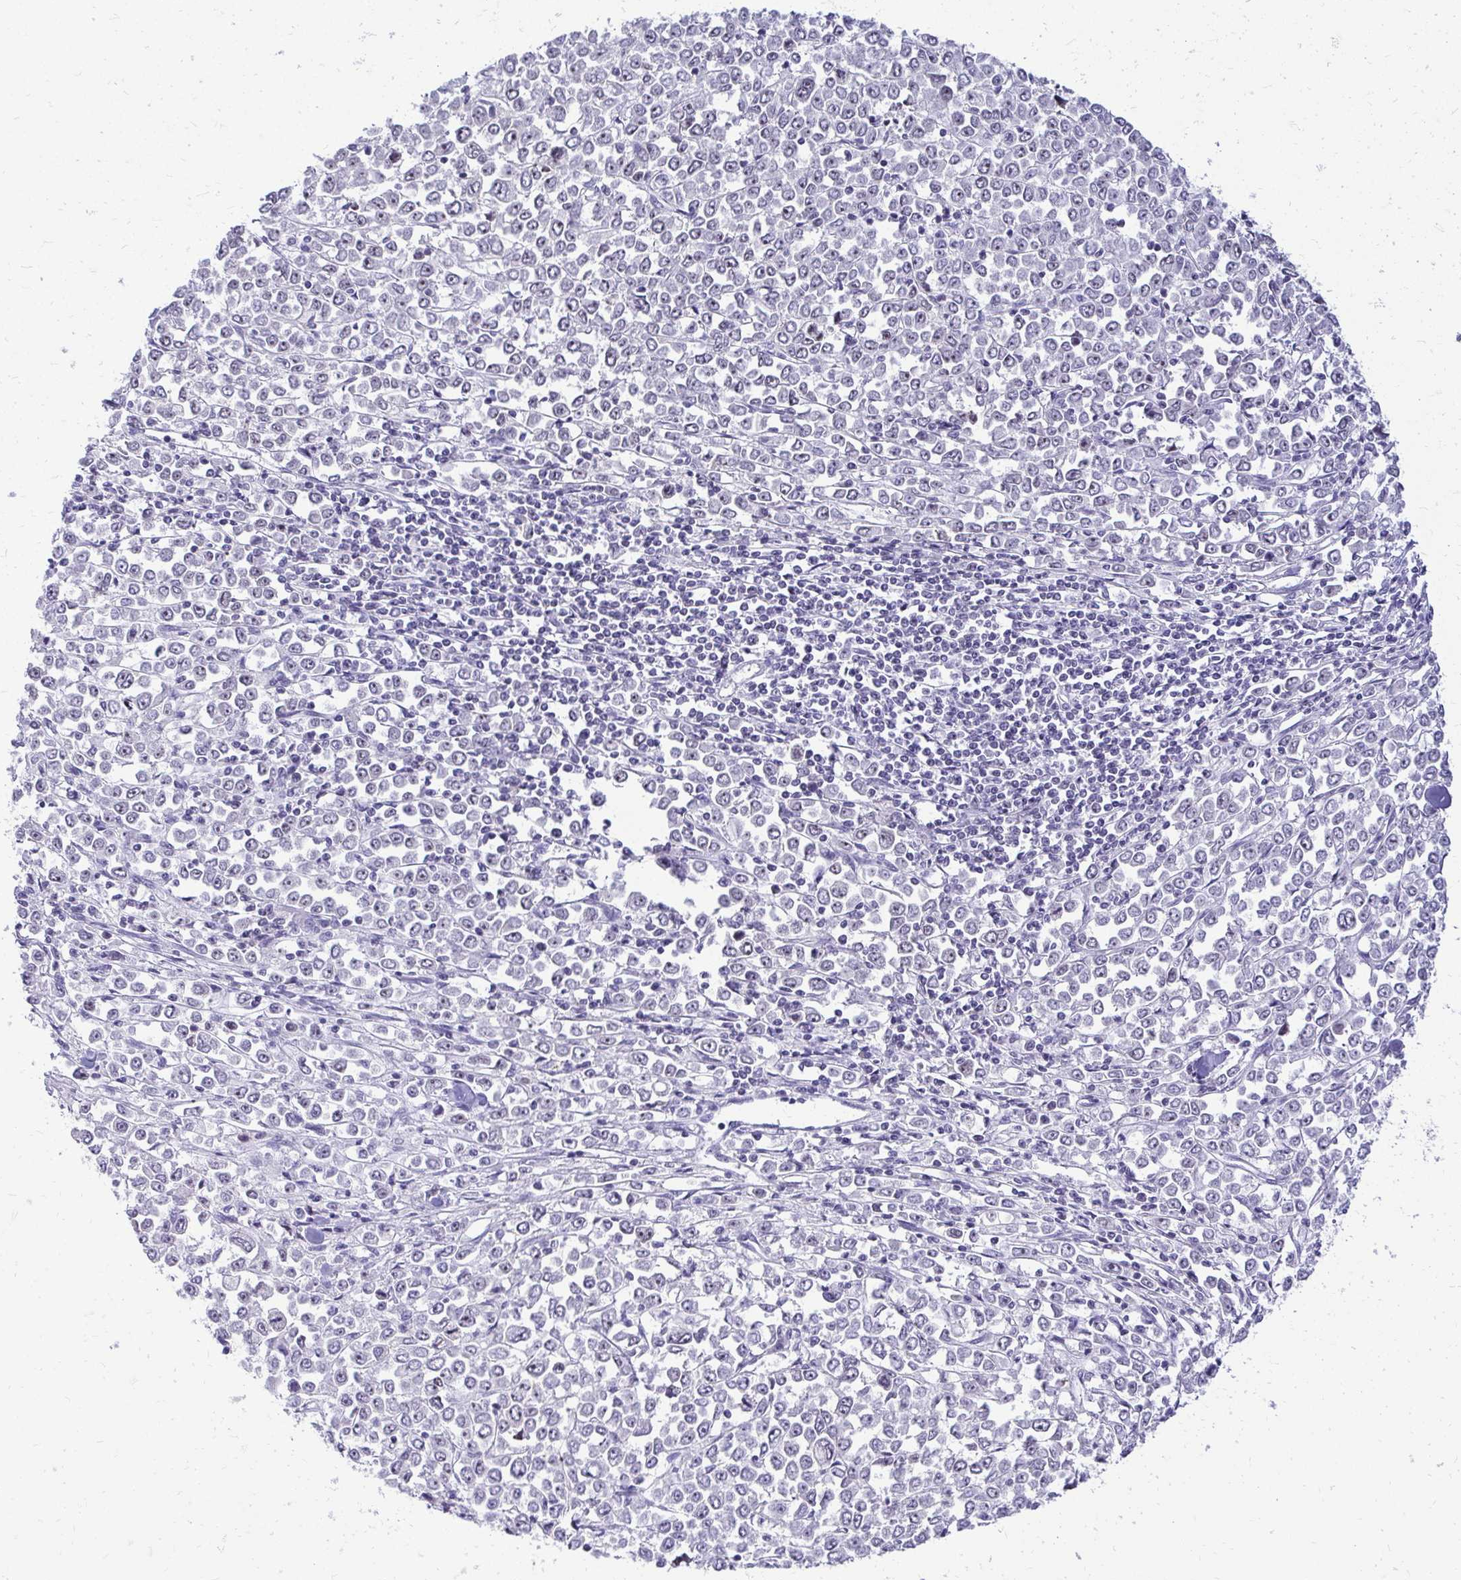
{"staining": {"intensity": "negative", "quantity": "none", "location": "none"}, "tissue": "stomach cancer", "cell_type": "Tumor cells", "image_type": "cancer", "snomed": [{"axis": "morphology", "description": "Adenocarcinoma, NOS"}, {"axis": "topography", "description": "Stomach, upper"}], "caption": "The image demonstrates no significant positivity in tumor cells of stomach adenocarcinoma. Brightfield microscopy of immunohistochemistry stained with DAB (3,3'-diaminobenzidine) (brown) and hematoxylin (blue), captured at high magnification.", "gene": "NIFK", "patient": {"sex": "male", "age": 70}}